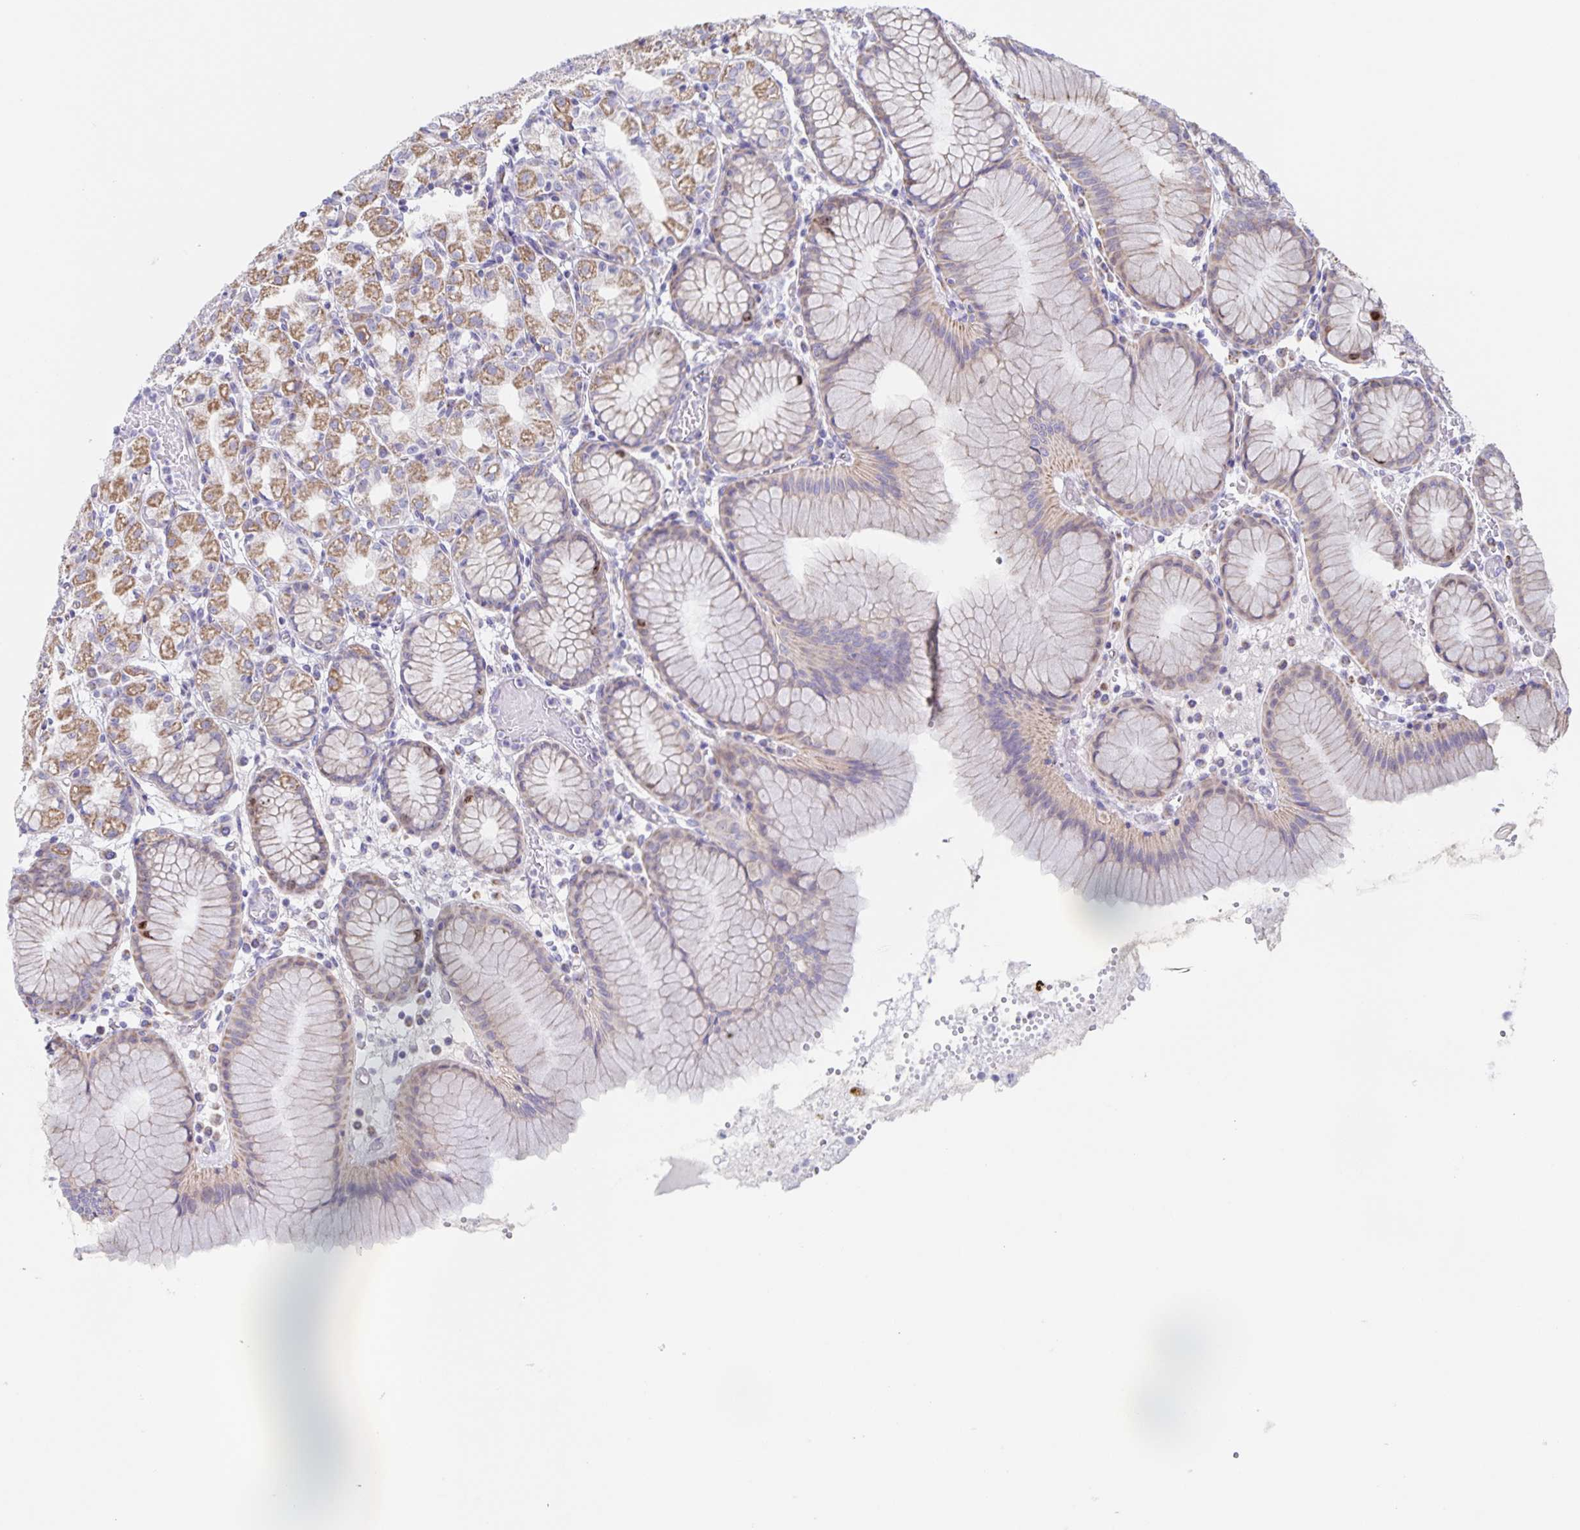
{"staining": {"intensity": "moderate", "quantity": "25%-75%", "location": "cytoplasmic/membranous"}, "tissue": "stomach", "cell_type": "Glandular cells", "image_type": "normal", "snomed": [{"axis": "morphology", "description": "Normal tissue, NOS"}, {"axis": "topography", "description": "Stomach"}], "caption": "Glandular cells demonstrate moderate cytoplasmic/membranous staining in about 25%-75% of cells in normal stomach.", "gene": "CENPH", "patient": {"sex": "female", "age": 57}}